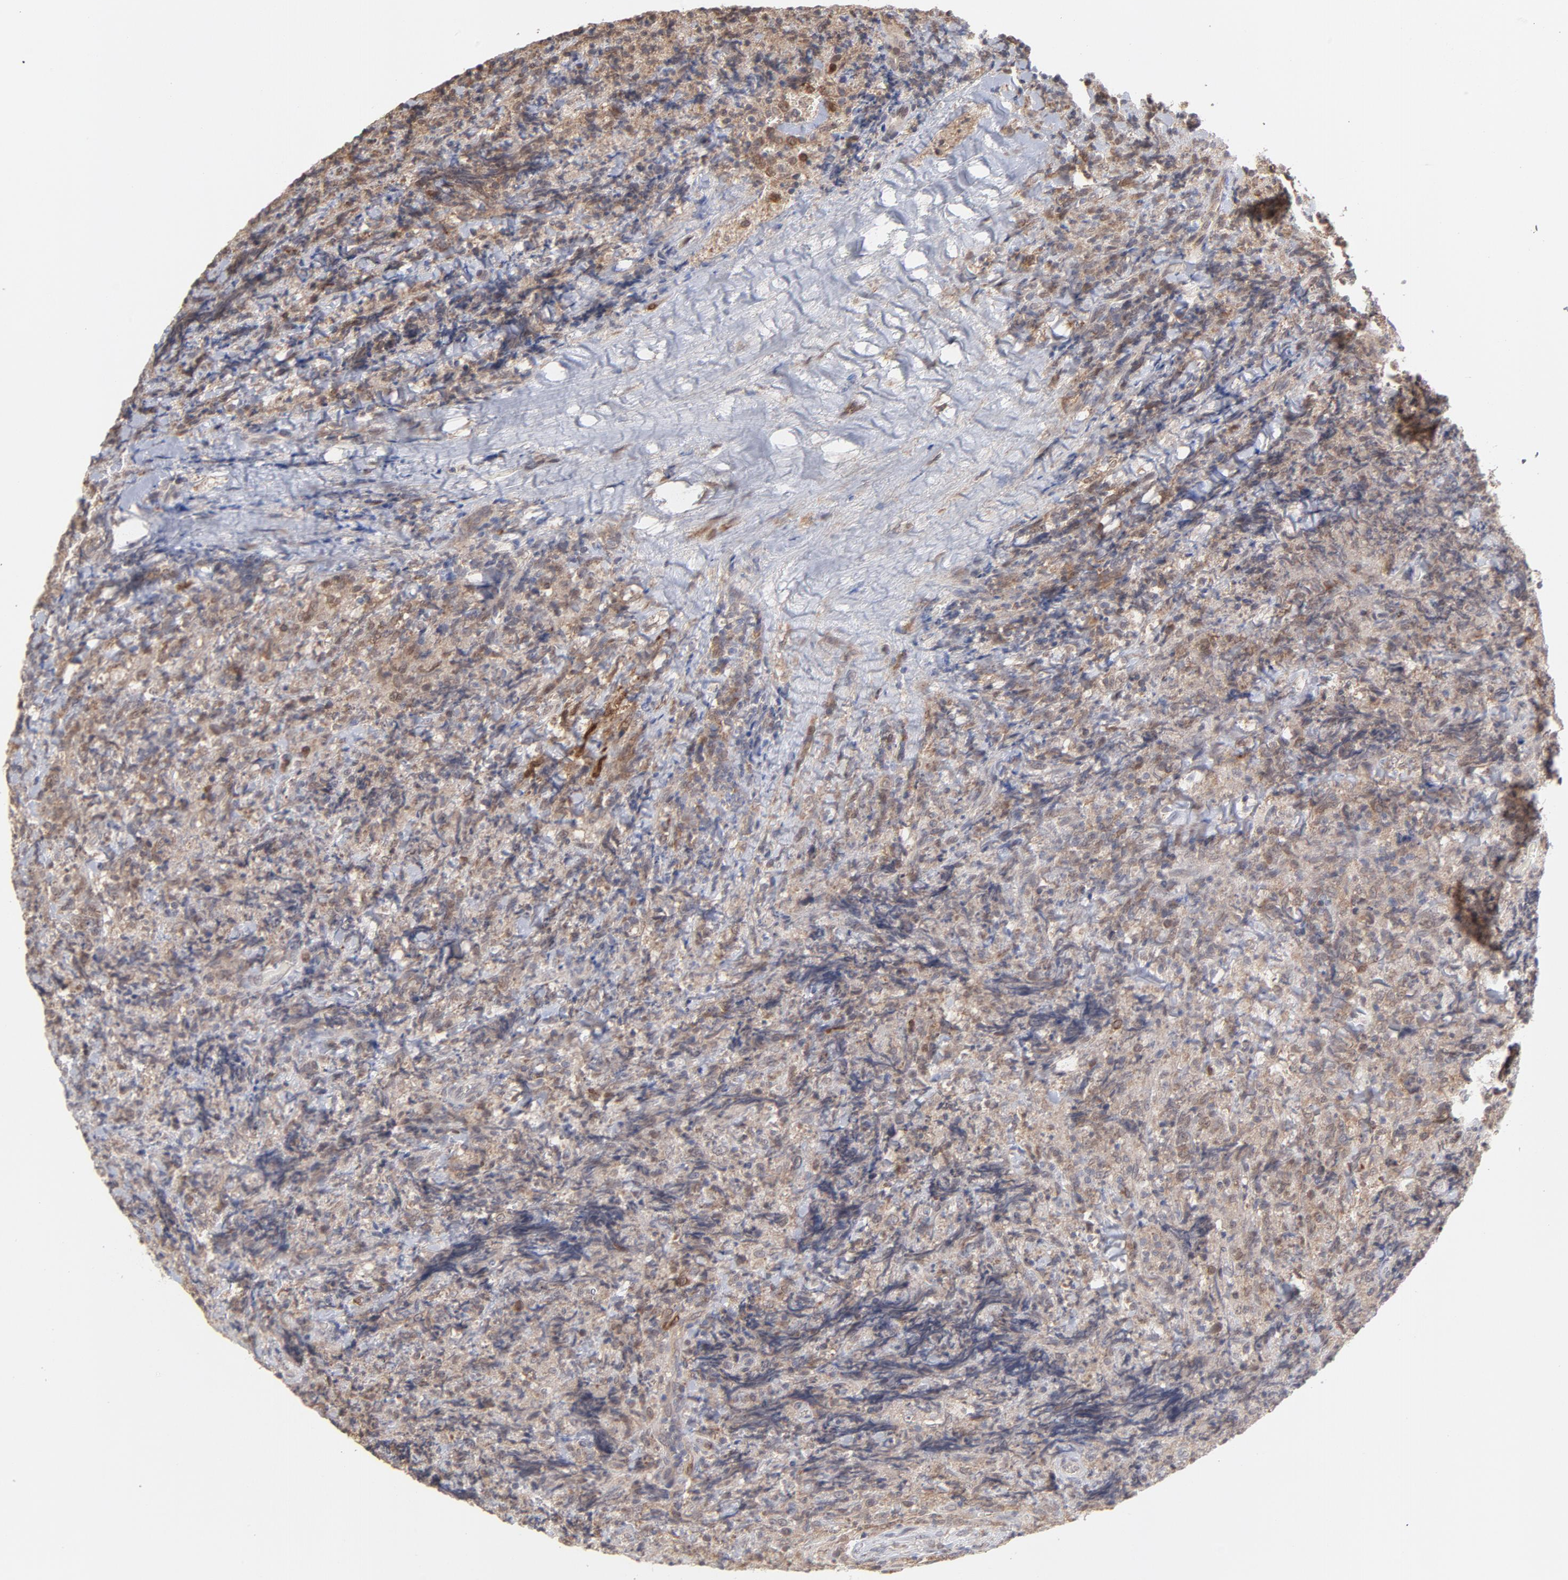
{"staining": {"intensity": "weak", "quantity": "<25%", "location": "nuclear"}, "tissue": "lymphoma", "cell_type": "Tumor cells", "image_type": "cancer", "snomed": [{"axis": "morphology", "description": "Malignant lymphoma, non-Hodgkin's type, High grade"}, {"axis": "topography", "description": "Tonsil"}], "caption": "Tumor cells are negative for brown protein staining in lymphoma.", "gene": "OAS1", "patient": {"sex": "female", "age": 36}}